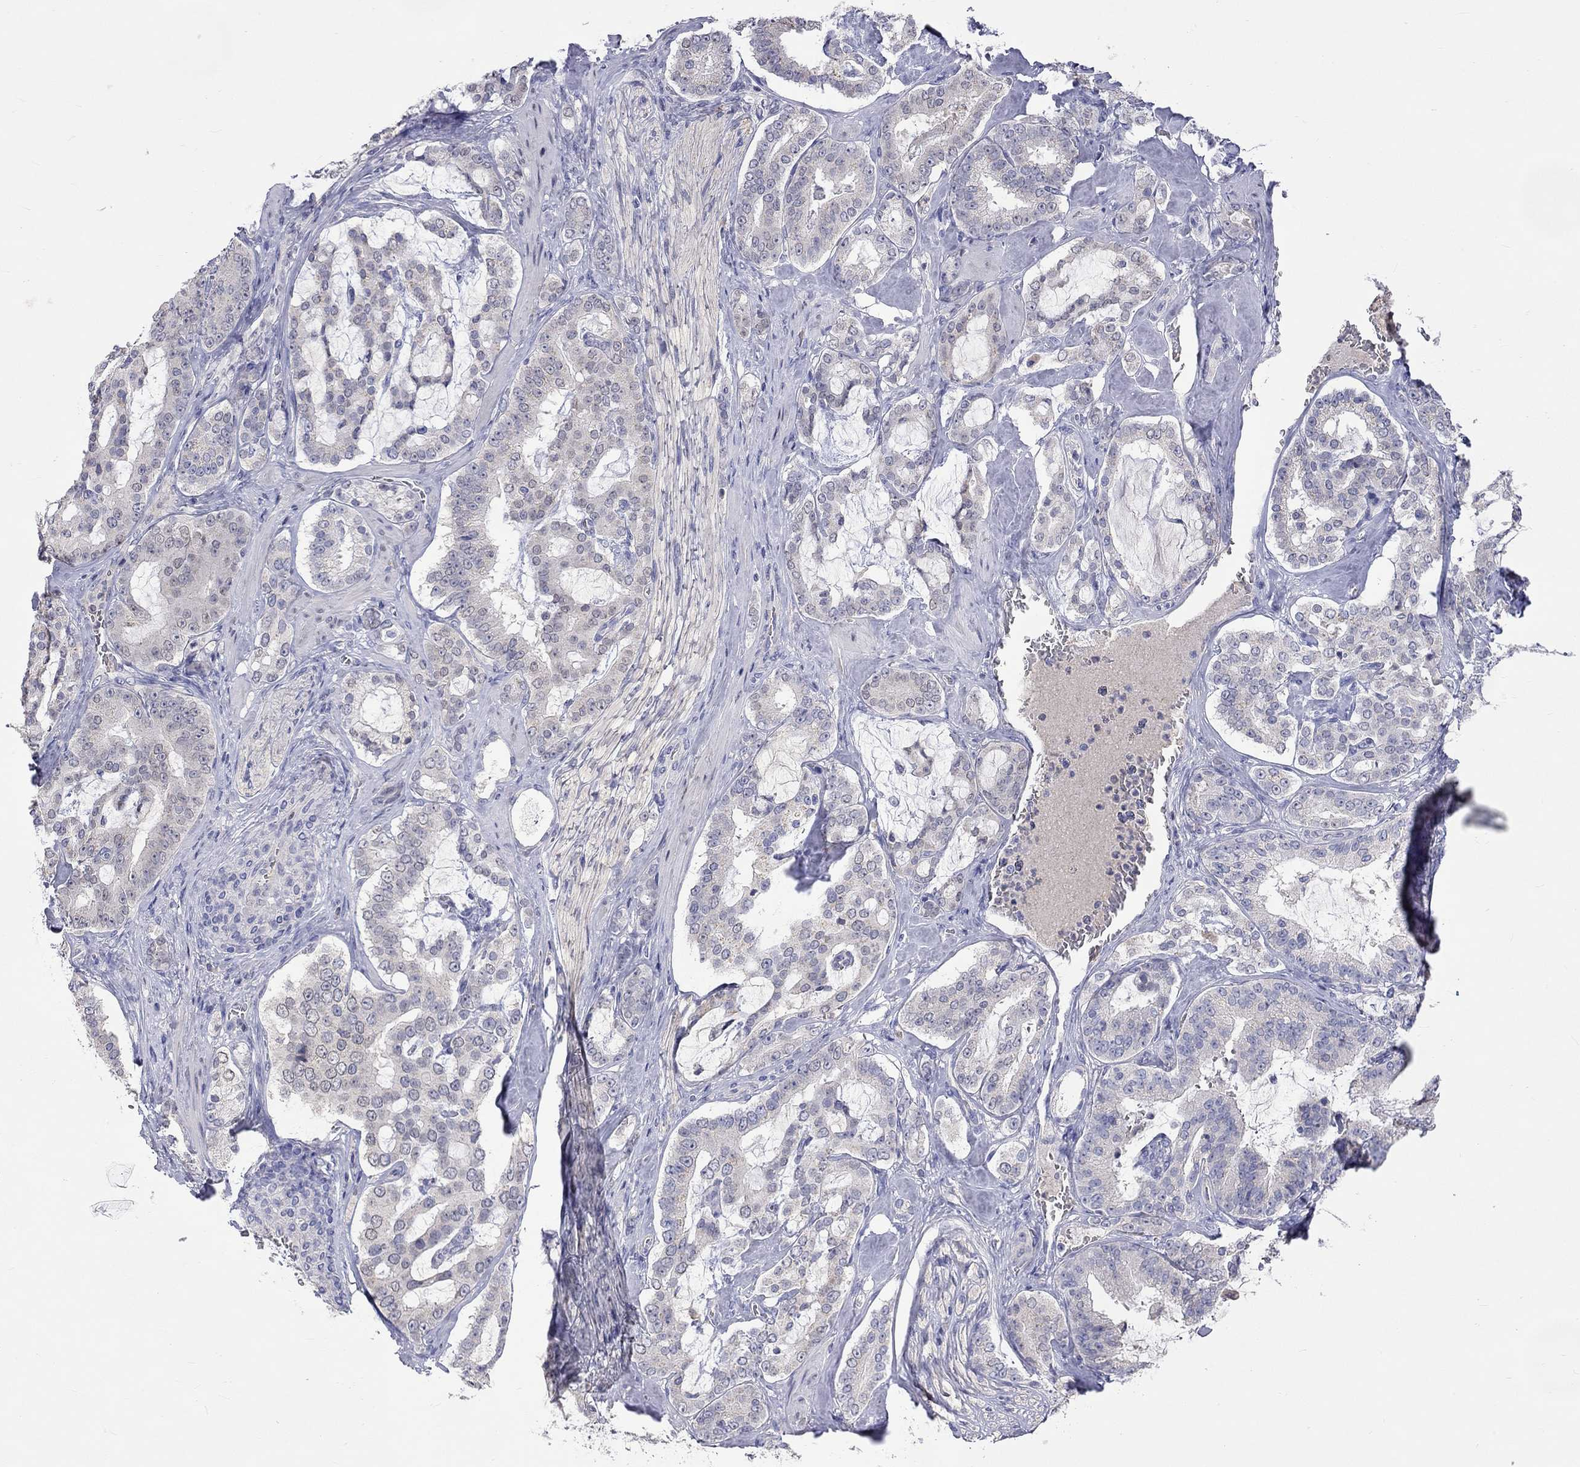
{"staining": {"intensity": "negative", "quantity": "none", "location": "none"}, "tissue": "prostate cancer", "cell_type": "Tumor cells", "image_type": "cancer", "snomed": [{"axis": "morphology", "description": "Adenocarcinoma, NOS"}, {"axis": "topography", "description": "Prostate"}], "caption": "An image of human prostate cancer (adenocarcinoma) is negative for staining in tumor cells.", "gene": "LRFN4", "patient": {"sex": "male", "age": 67}}